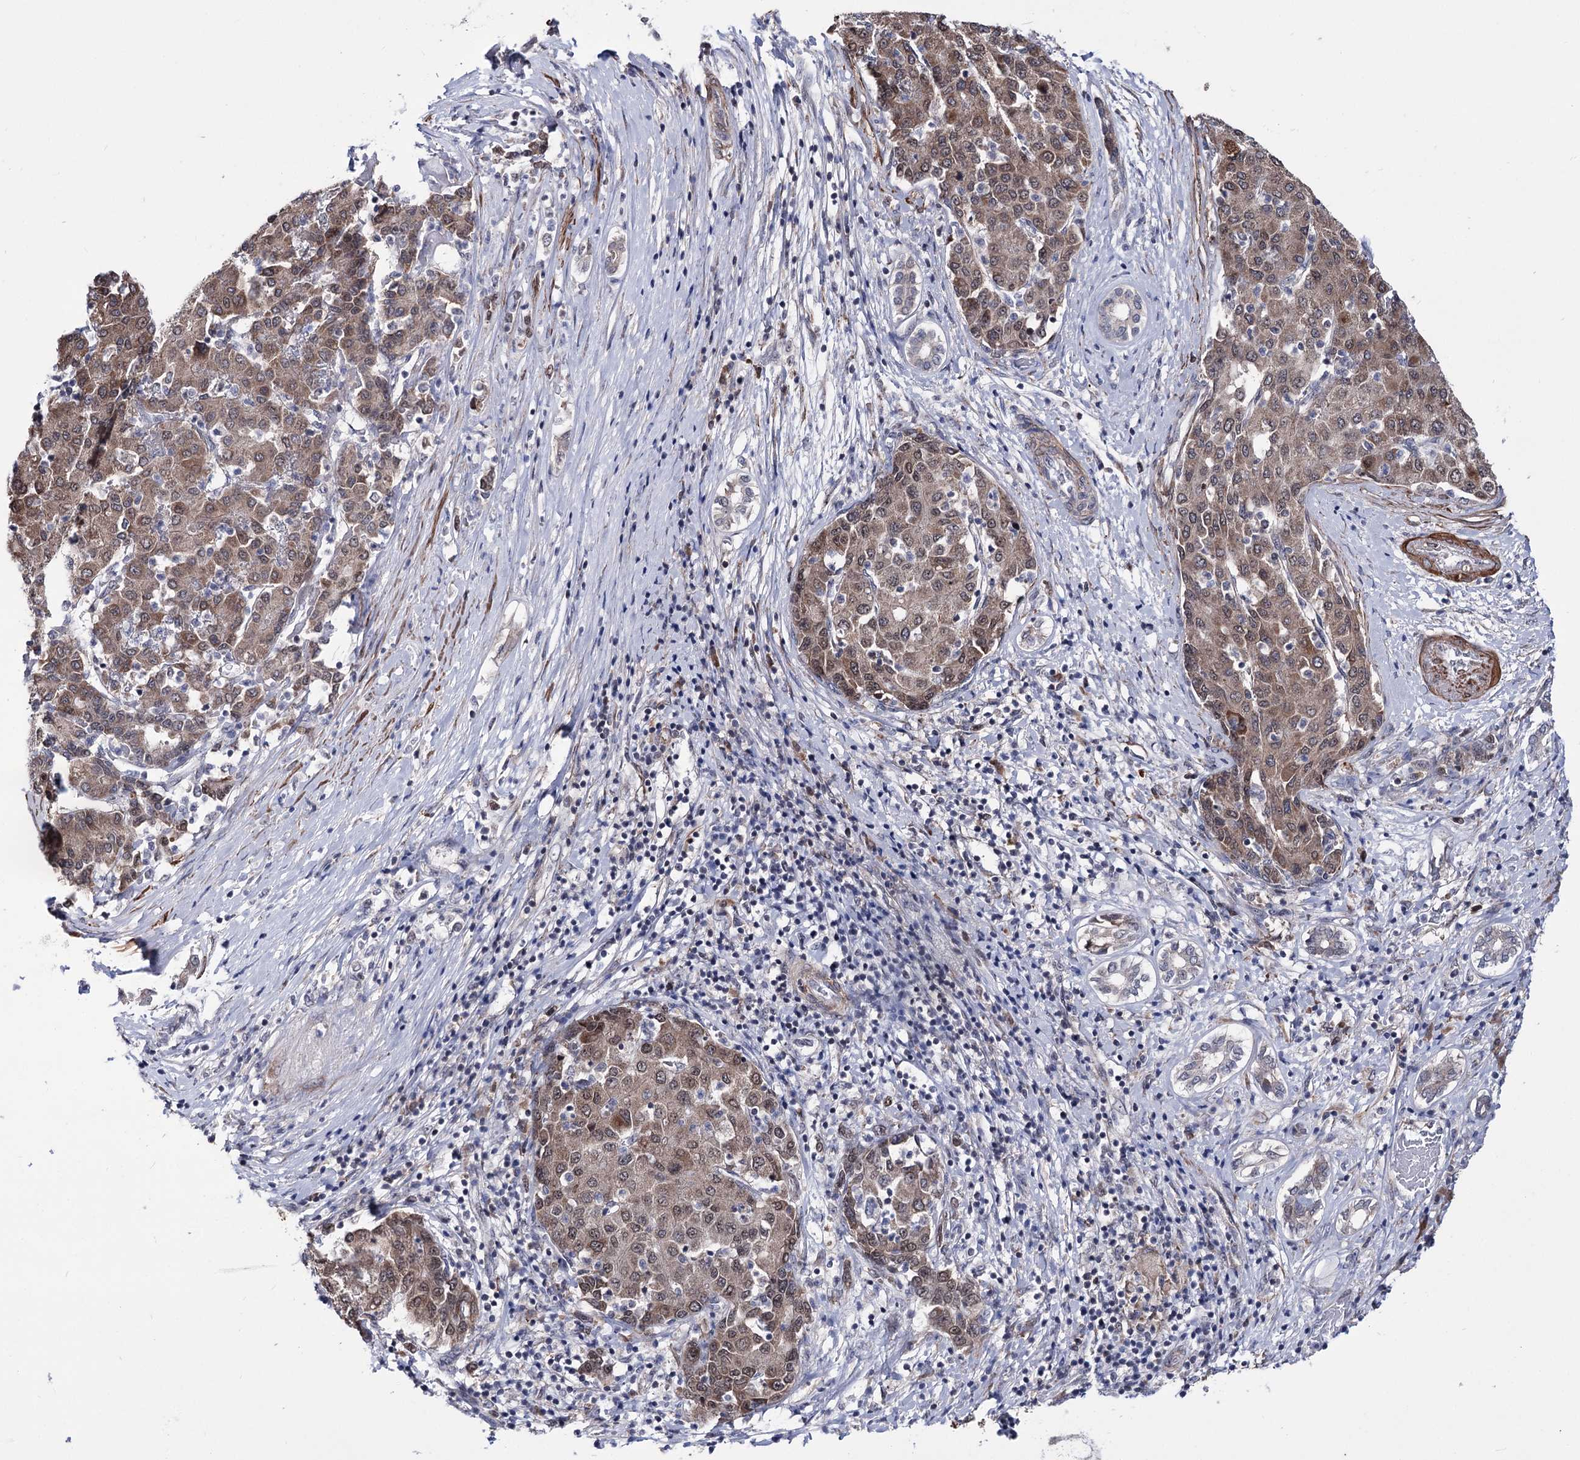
{"staining": {"intensity": "moderate", "quantity": ">75%", "location": "cytoplasmic/membranous,nuclear"}, "tissue": "liver cancer", "cell_type": "Tumor cells", "image_type": "cancer", "snomed": [{"axis": "morphology", "description": "Carcinoma, Hepatocellular, NOS"}, {"axis": "topography", "description": "Liver"}], "caption": "An immunohistochemistry (IHC) image of neoplastic tissue is shown. Protein staining in brown labels moderate cytoplasmic/membranous and nuclear positivity in hepatocellular carcinoma (liver) within tumor cells.", "gene": "PPRC1", "patient": {"sex": "male", "age": 65}}